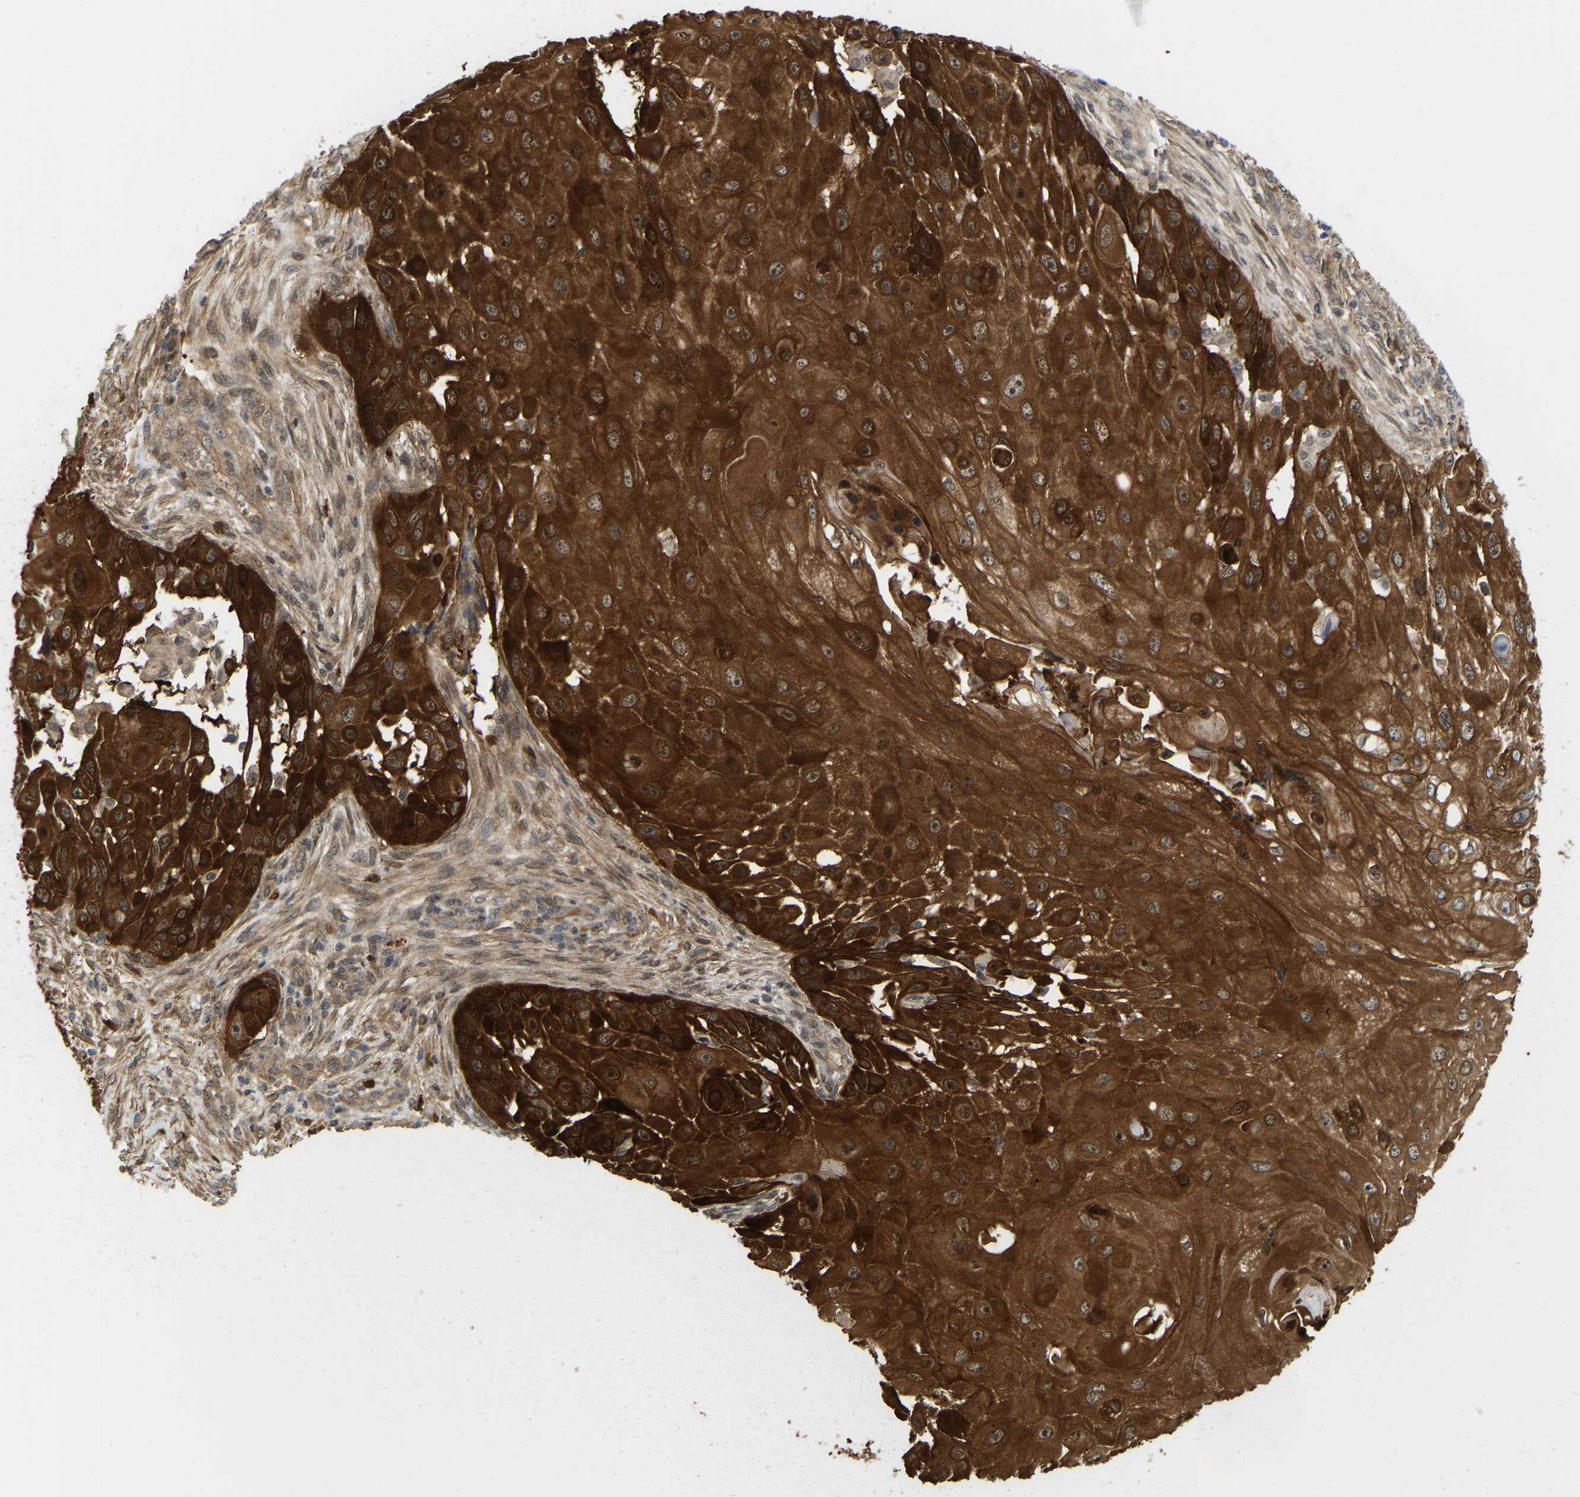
{"staining": {"intensity": "strong", "quantity": ">75%", "location": "cytoplasmic/membranous"}, "tissue": "skin cancer", "cell_type": "Tumor cells", "image_type": "cancer", "snomed": [{"axis": "morphology", "description": "Squamous cell carcinoma, NOS"}, {"axis": "topography", "description": "Skin"}], "caption": "A high amount of strong cytoplasmic/membranous positivity is seen in approximately >75% of tumor cells in skin cancer tissue. (DAB = brown stain, brightfield microscopy at high magnification).", "gene": "SERPINB5", "patient": {"sex": "female", "age": 44}}